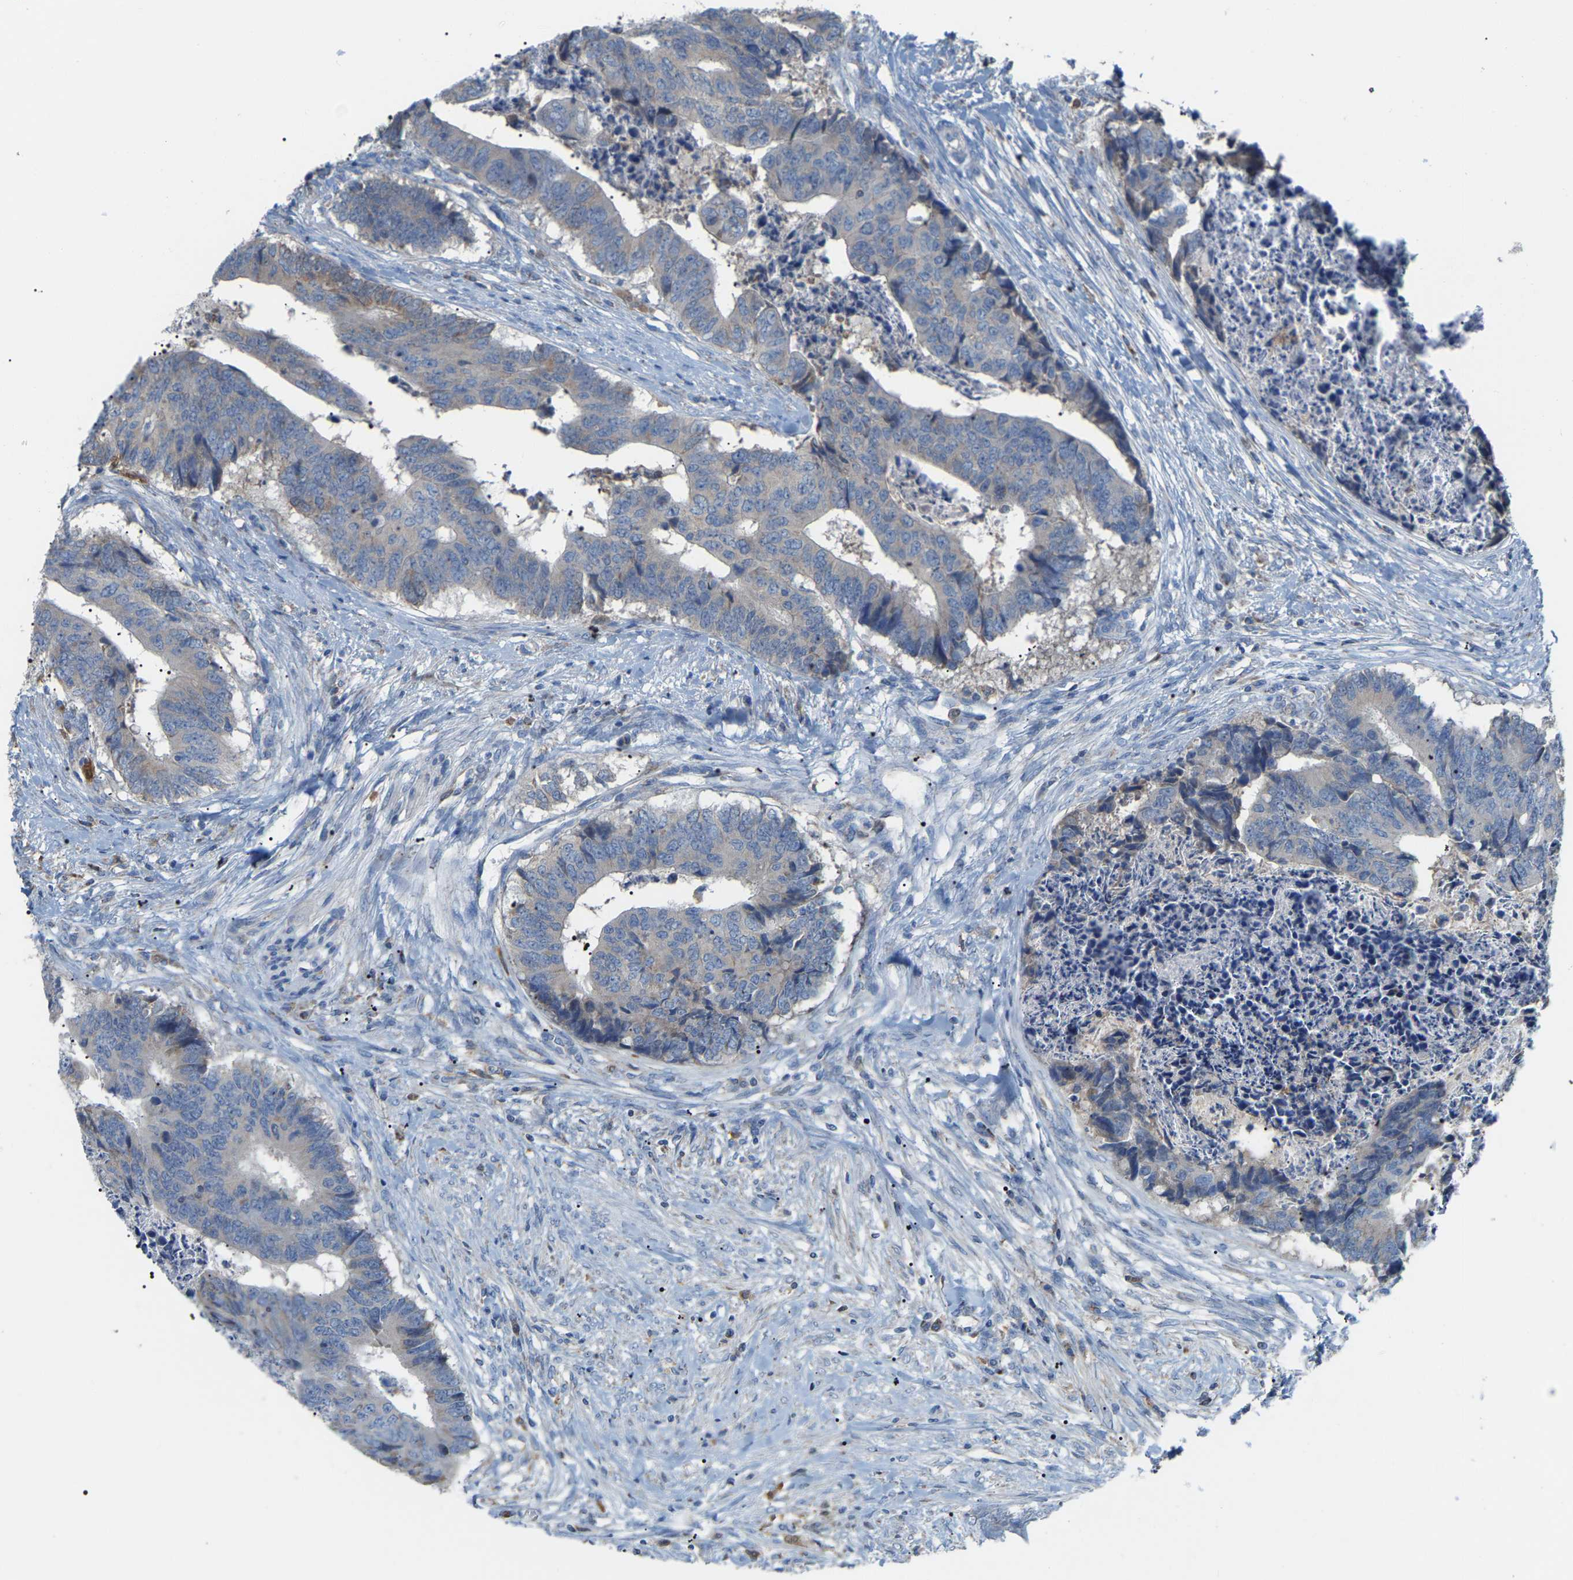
{"staining": {"intensity": "negative", "quantity": "none", "location": "none"}, "tissue": "colorectal cancer", "cell_type": "Tumor cells", "image_type": "cancer", "snomed": [{"axis": "morphology", "description": "Adenocarcinoma, NOS"}, {"axis": "topography", "description": "Rectum"}], "caption": "The photomicrograph shows no significant expression in tumor cells of colorectal adenocarcinoma. (Stains: DAB immunohistochemistry (IHC) with hematoxylin counter stain, Microscopy: brightfield microscopy at high magnification).", "gene": "CROT", "patient": {"sex": "male", "age": 84}}